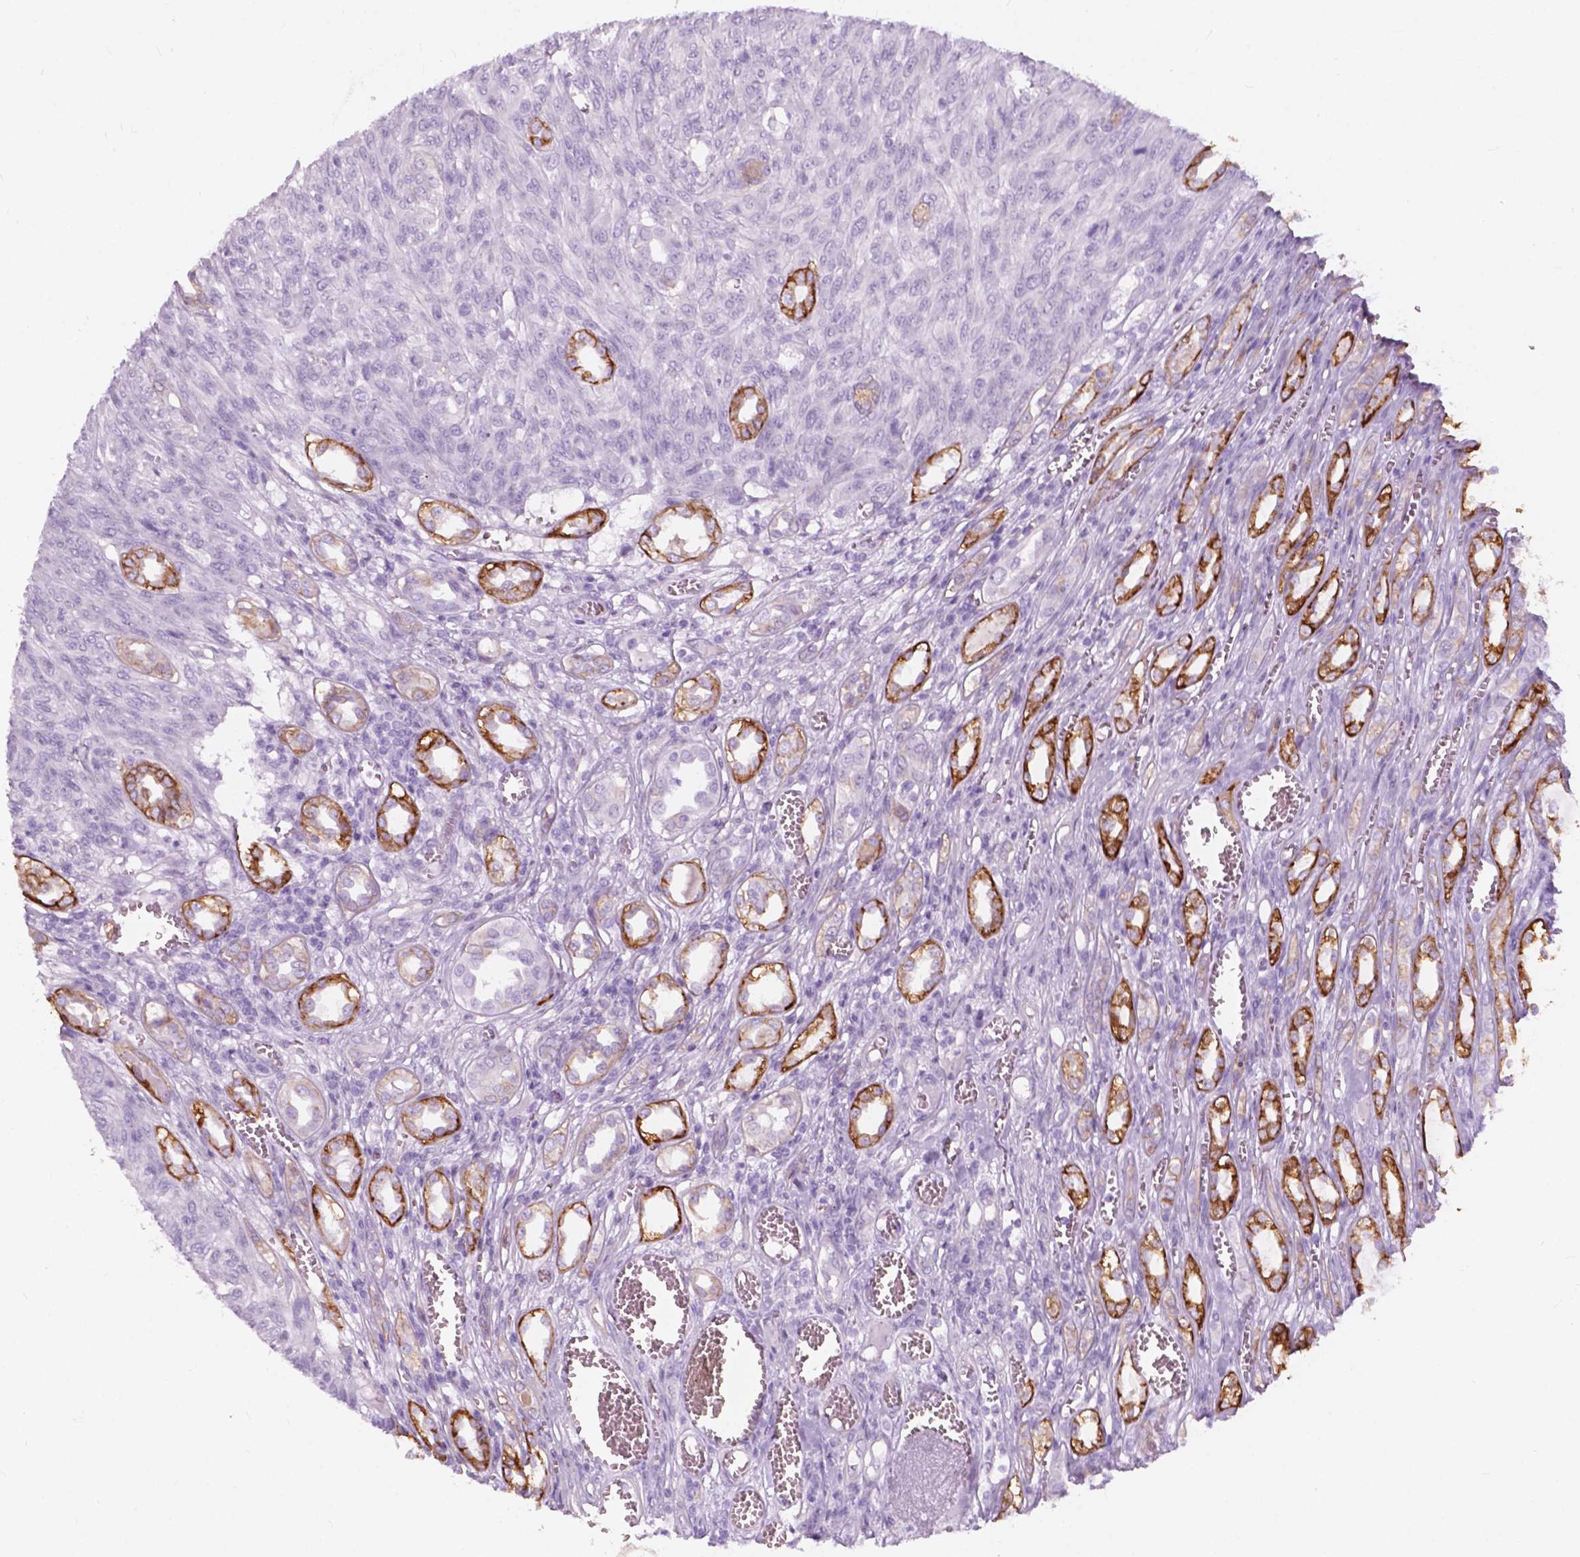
{"staining": {"intensity": "moderate", "quantity": "<25%", "location": "cytoplasmic/membranous"}, "tissue": "renal cancer", "cell_type": "Tumor cells", "image_type": "cancer", "snomed": [{"axis": "morphology", "description": "Adenocarcinoma, NOS"}, {"axis": "topography", "description": "Kidney"}], "caption": "This is a histology image of IHC staining of renal cancer, which shows moderate staining in the cytoplasmic/membranous of tumor cells.", "gene": "FXYD2", "patient": {"sex": "male", "age": 58}}